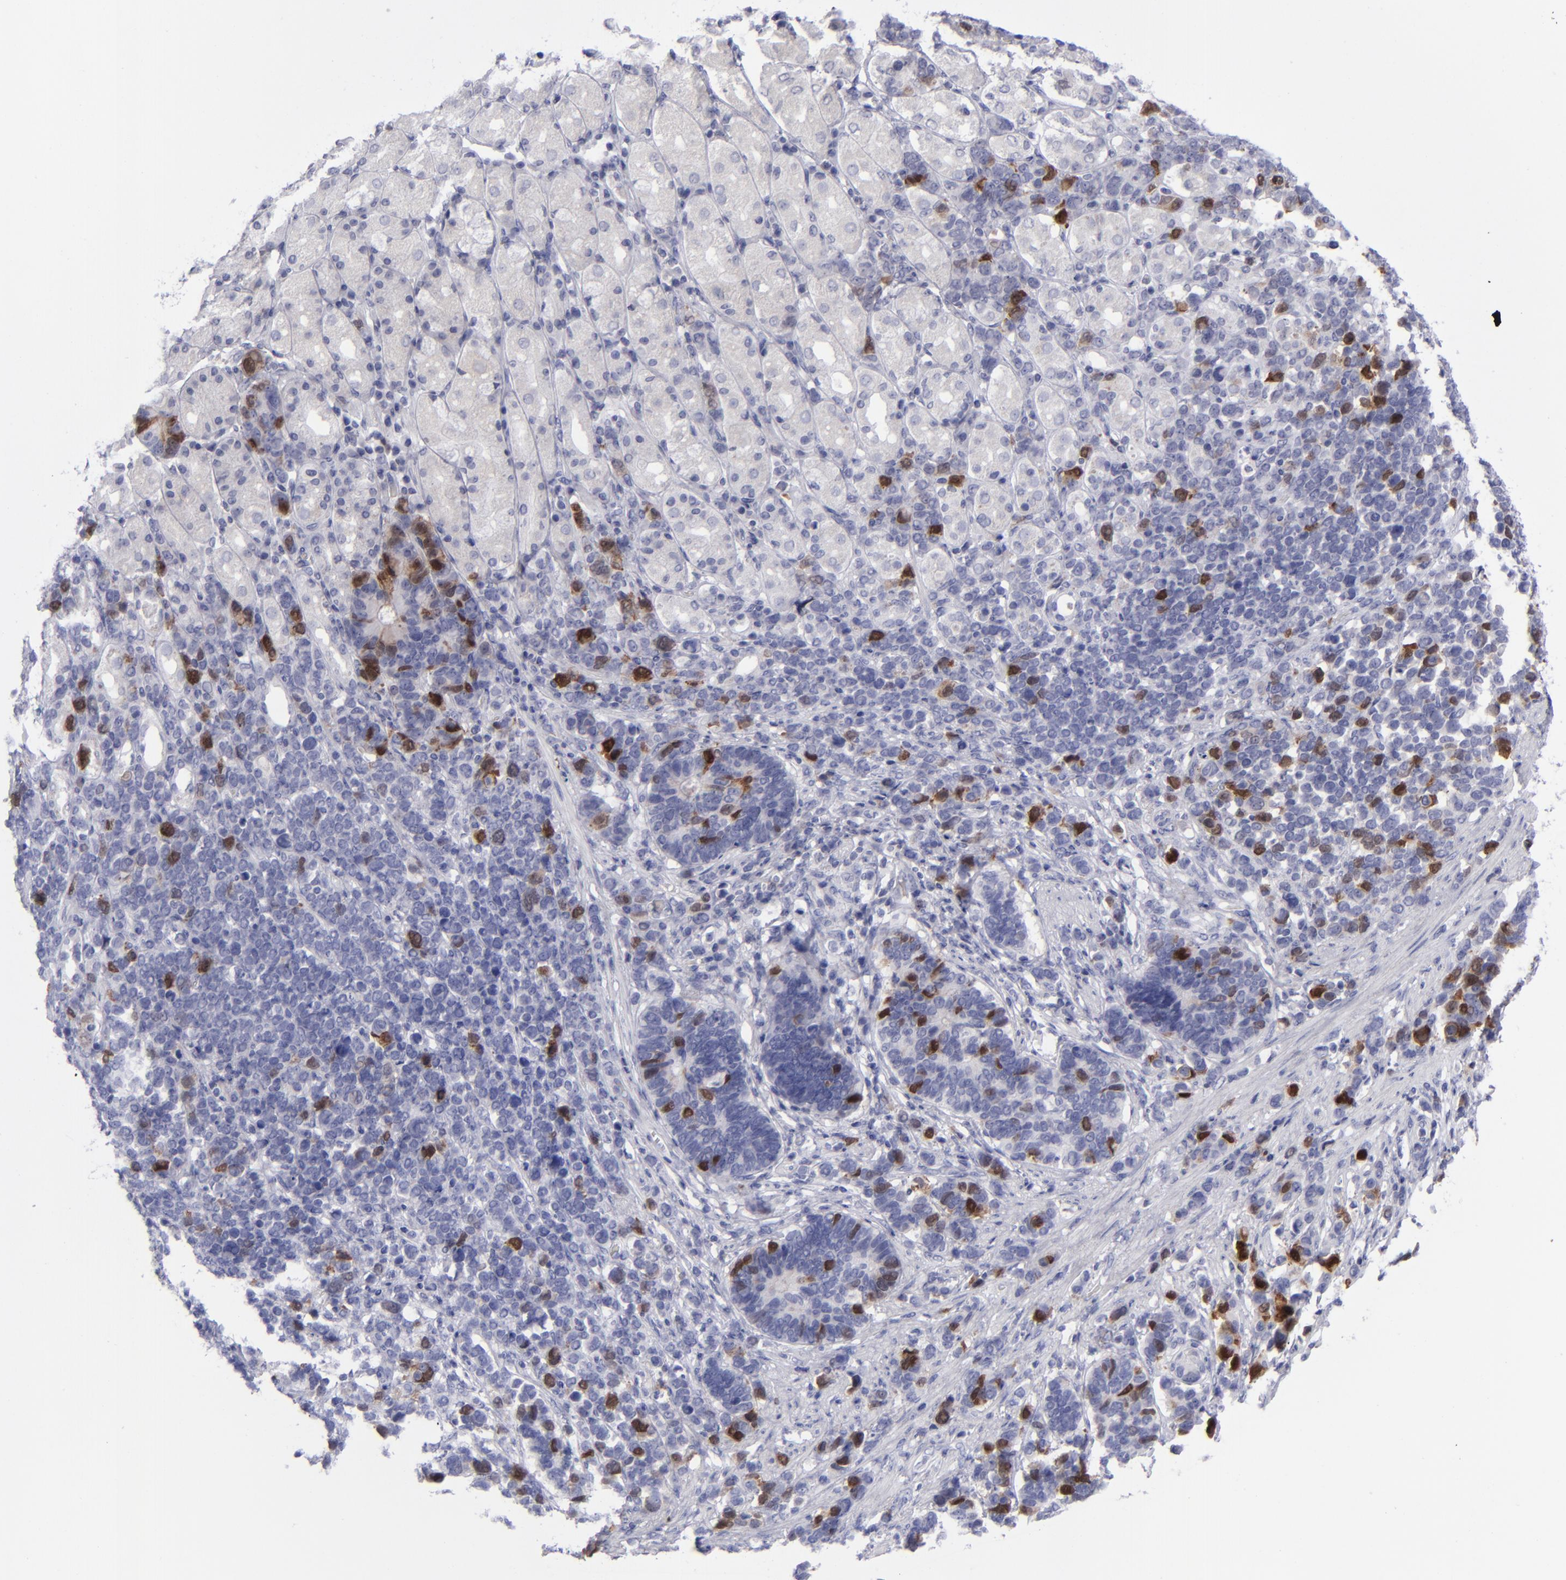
{"staining": {"intensity": "moderate", "quantity": "<25%", "location": "nuclear"}, "tissue": "stomach cancer", "cell_type": "Tumor cells", "image_type": "cancer", "snomed": [{"axis": "morphology", "description": "Adenocarcinoma, NOS"}, {"axis": "topography", "description": "Stomach, upper"}], "caption": "Stomach cancer stained for a protein (brown) reveals moderate nuclear positive staining in approximately <25% of tumor cells.", "gene": "AURKA", "patient": {"sex": "male", "age": 71}}